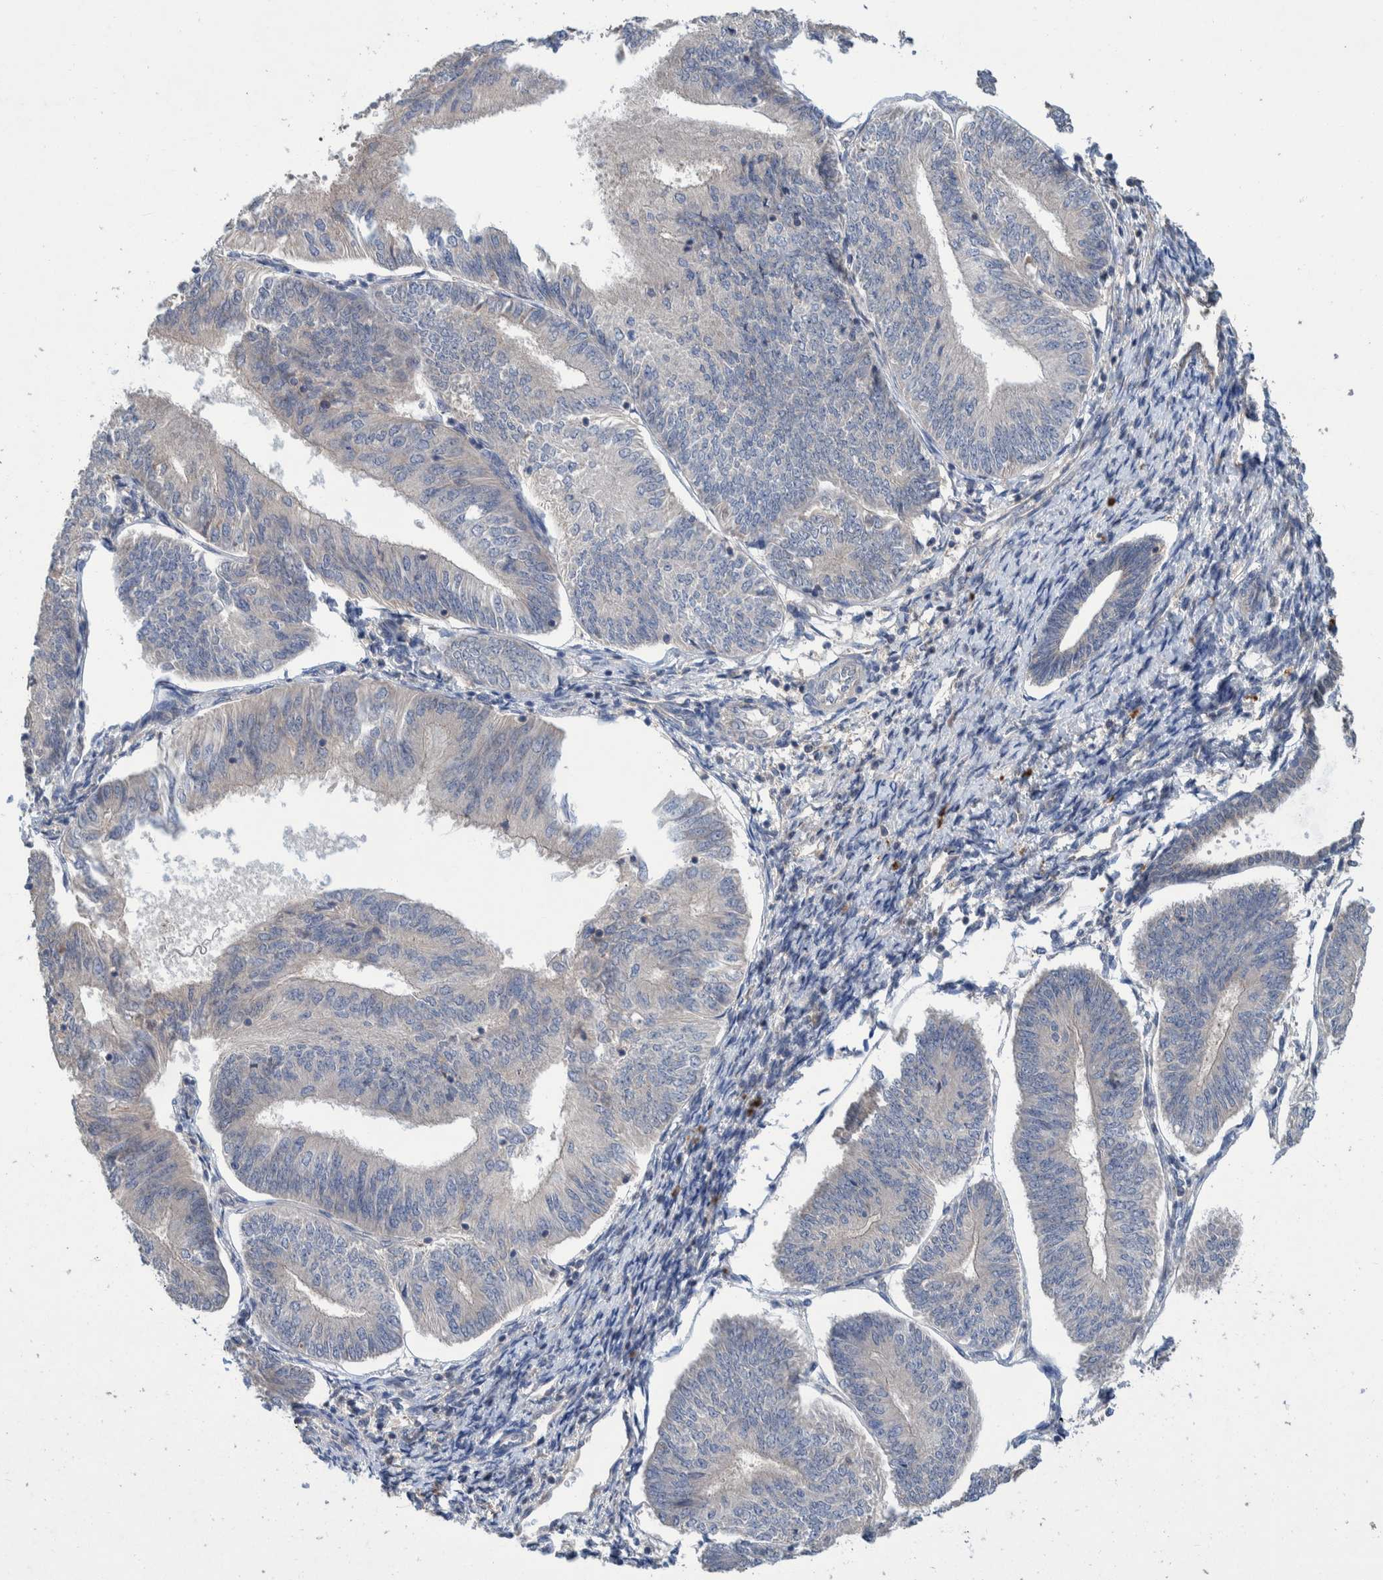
{"staining": {"intensity": "weak", "quantity": "<25%", "location": "cytoplasmic/membranous"}, "tissue": "endometrial cancer", "cell_type": "Tumor cells", "image_type": "cancer", "snomed": [{"axis": "morphology", "description": "Adenocarcinoma, NOS"}, {"axis": "topography", "description": "Endometrium"}], "caption": "Immunohistochemistry (IHC) histopathology image of neoplastic tissue: human adenocarcinoma (endometrial) stained with DAB shows no significant protein positivity in tumor cells. The staining was performed using DAB to visualize the protein expression in brown, while the nuclei were stained in blue with hematoxylin (Magnification: 20x).", "gene": "PLPBP", "patient": {"sex": "female", "age": 58}}